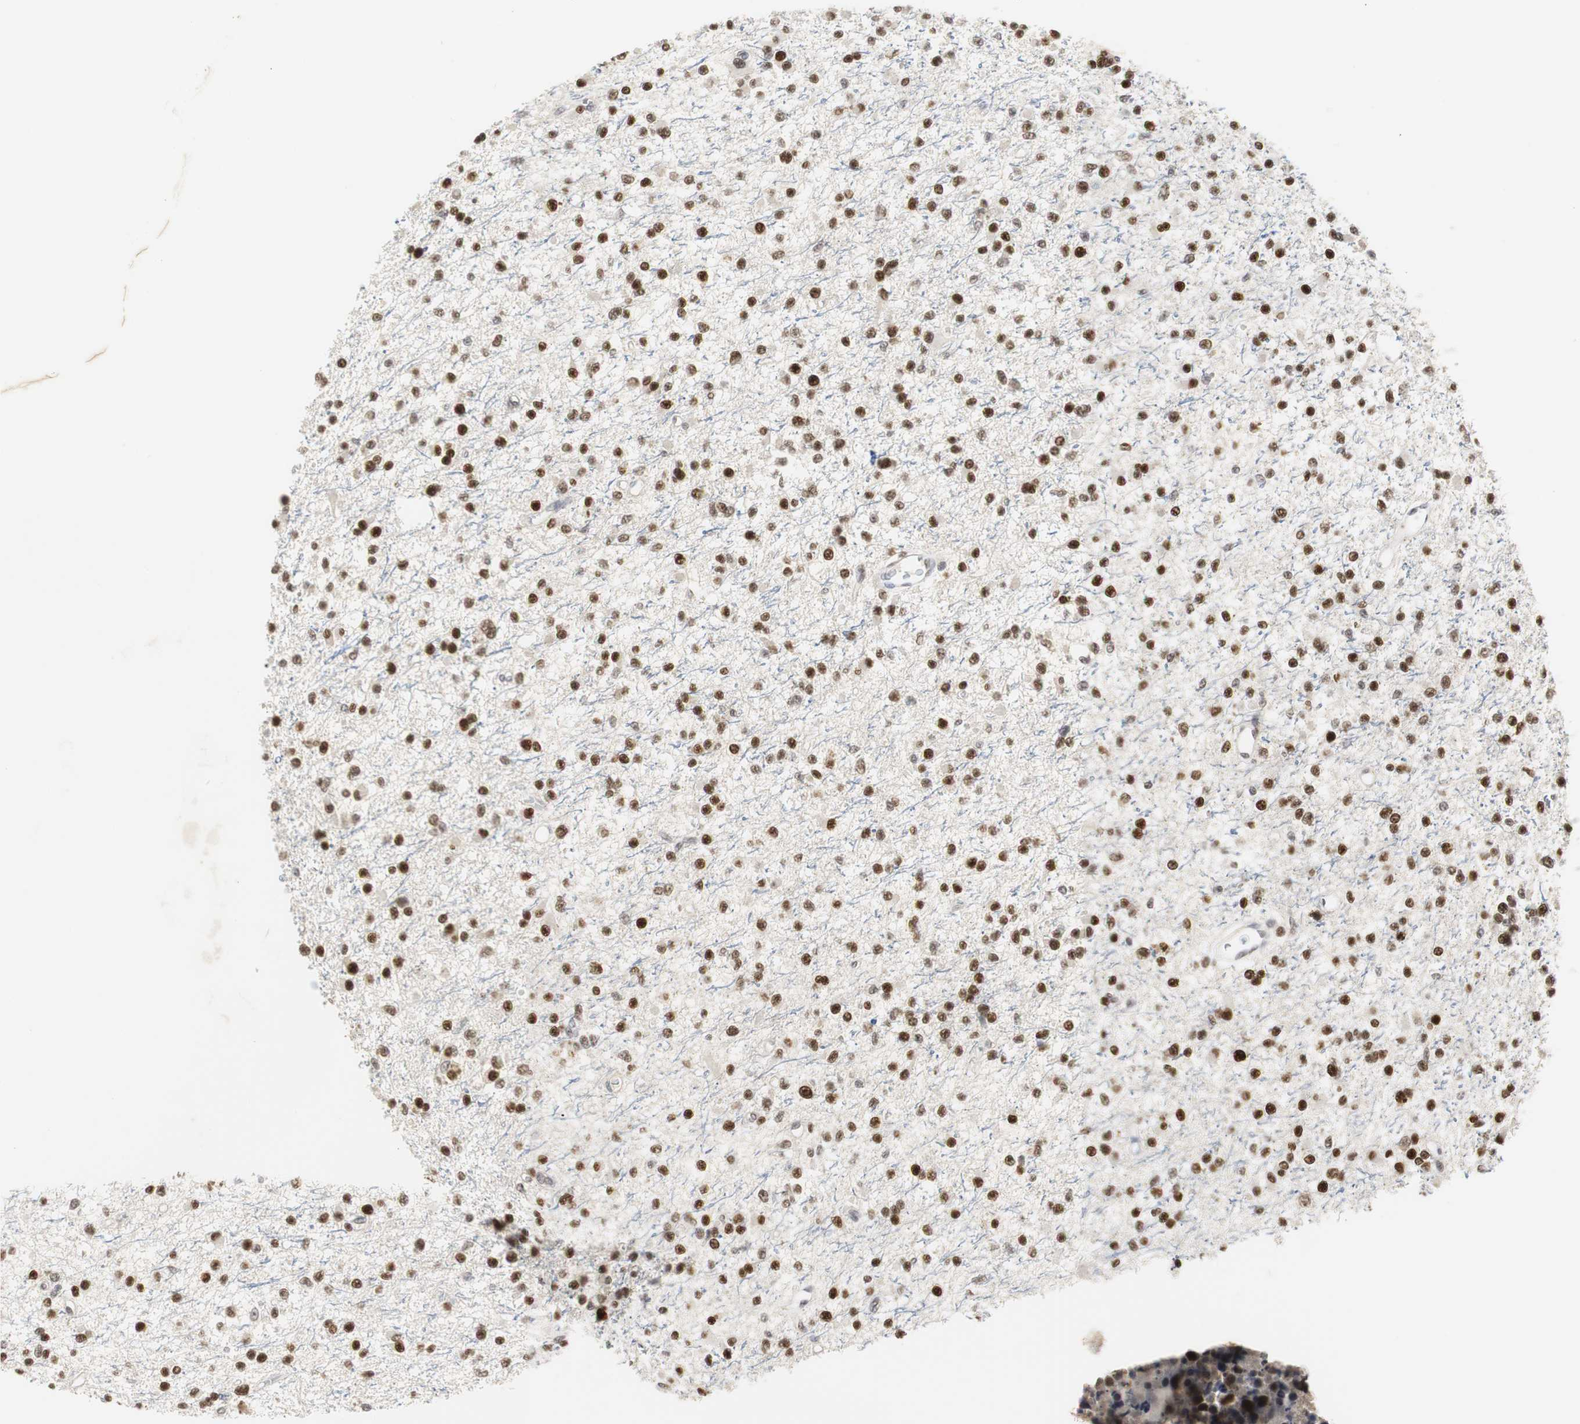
{"staining": {"intensity": "strong", "quantity": ">75%", "location": "nuclear"}, "tissue": "glioma", "cell_type": "Tumor cells", "image_type": "cancer", "snomed": [{"axis": "morphology", "description": "Glioma, malignant, Low grade"}, {"axis": "topography", "description": "Brain"}], "caption": "Brown immunohistochemical staining in human malignant glioma (low-grade) displays strong nuclear staining in approximately >75% of tumor cells.", "gene": "ZFC3H1", "patient": {"sex": "female", "age": 22}}